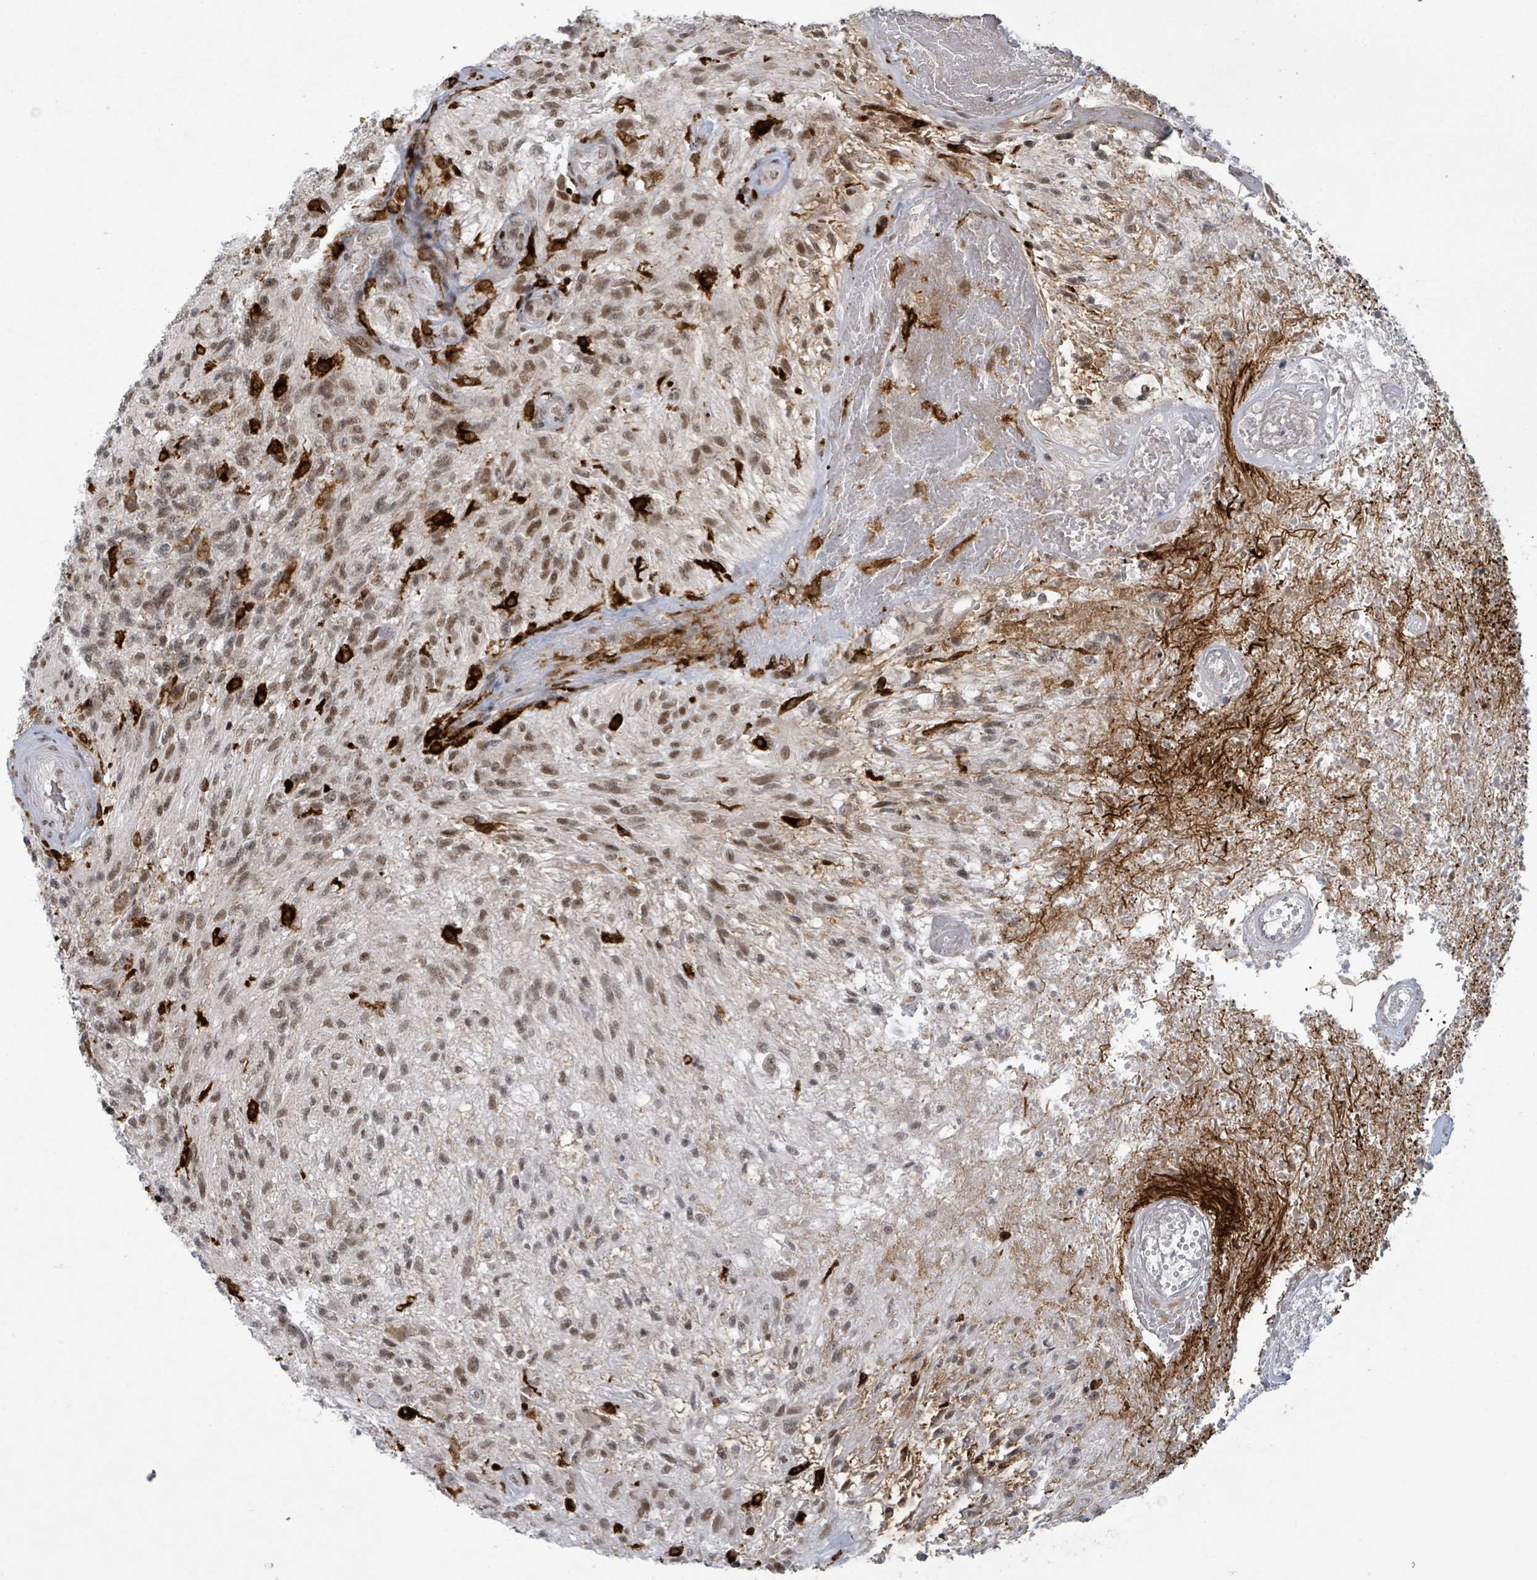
{"staining": {"intensity": "moderate", "quantity": ">75%", "location": "nuclear"}, "tissue": "glioma", "cell_type": "Tumor cells", "image_type": "cancer", "snomed": [{"axis": "morphology", "description": "Glioma, malignant, High grade"}, {"axis": "topography", "description": "Brain"}], "caption": "High-grade glioma (malignant) stained with a protein marker demonstrates moderate staining in tumor cells.", "gene": "BANP", "patient": {"sex": "male", "age": 56}}